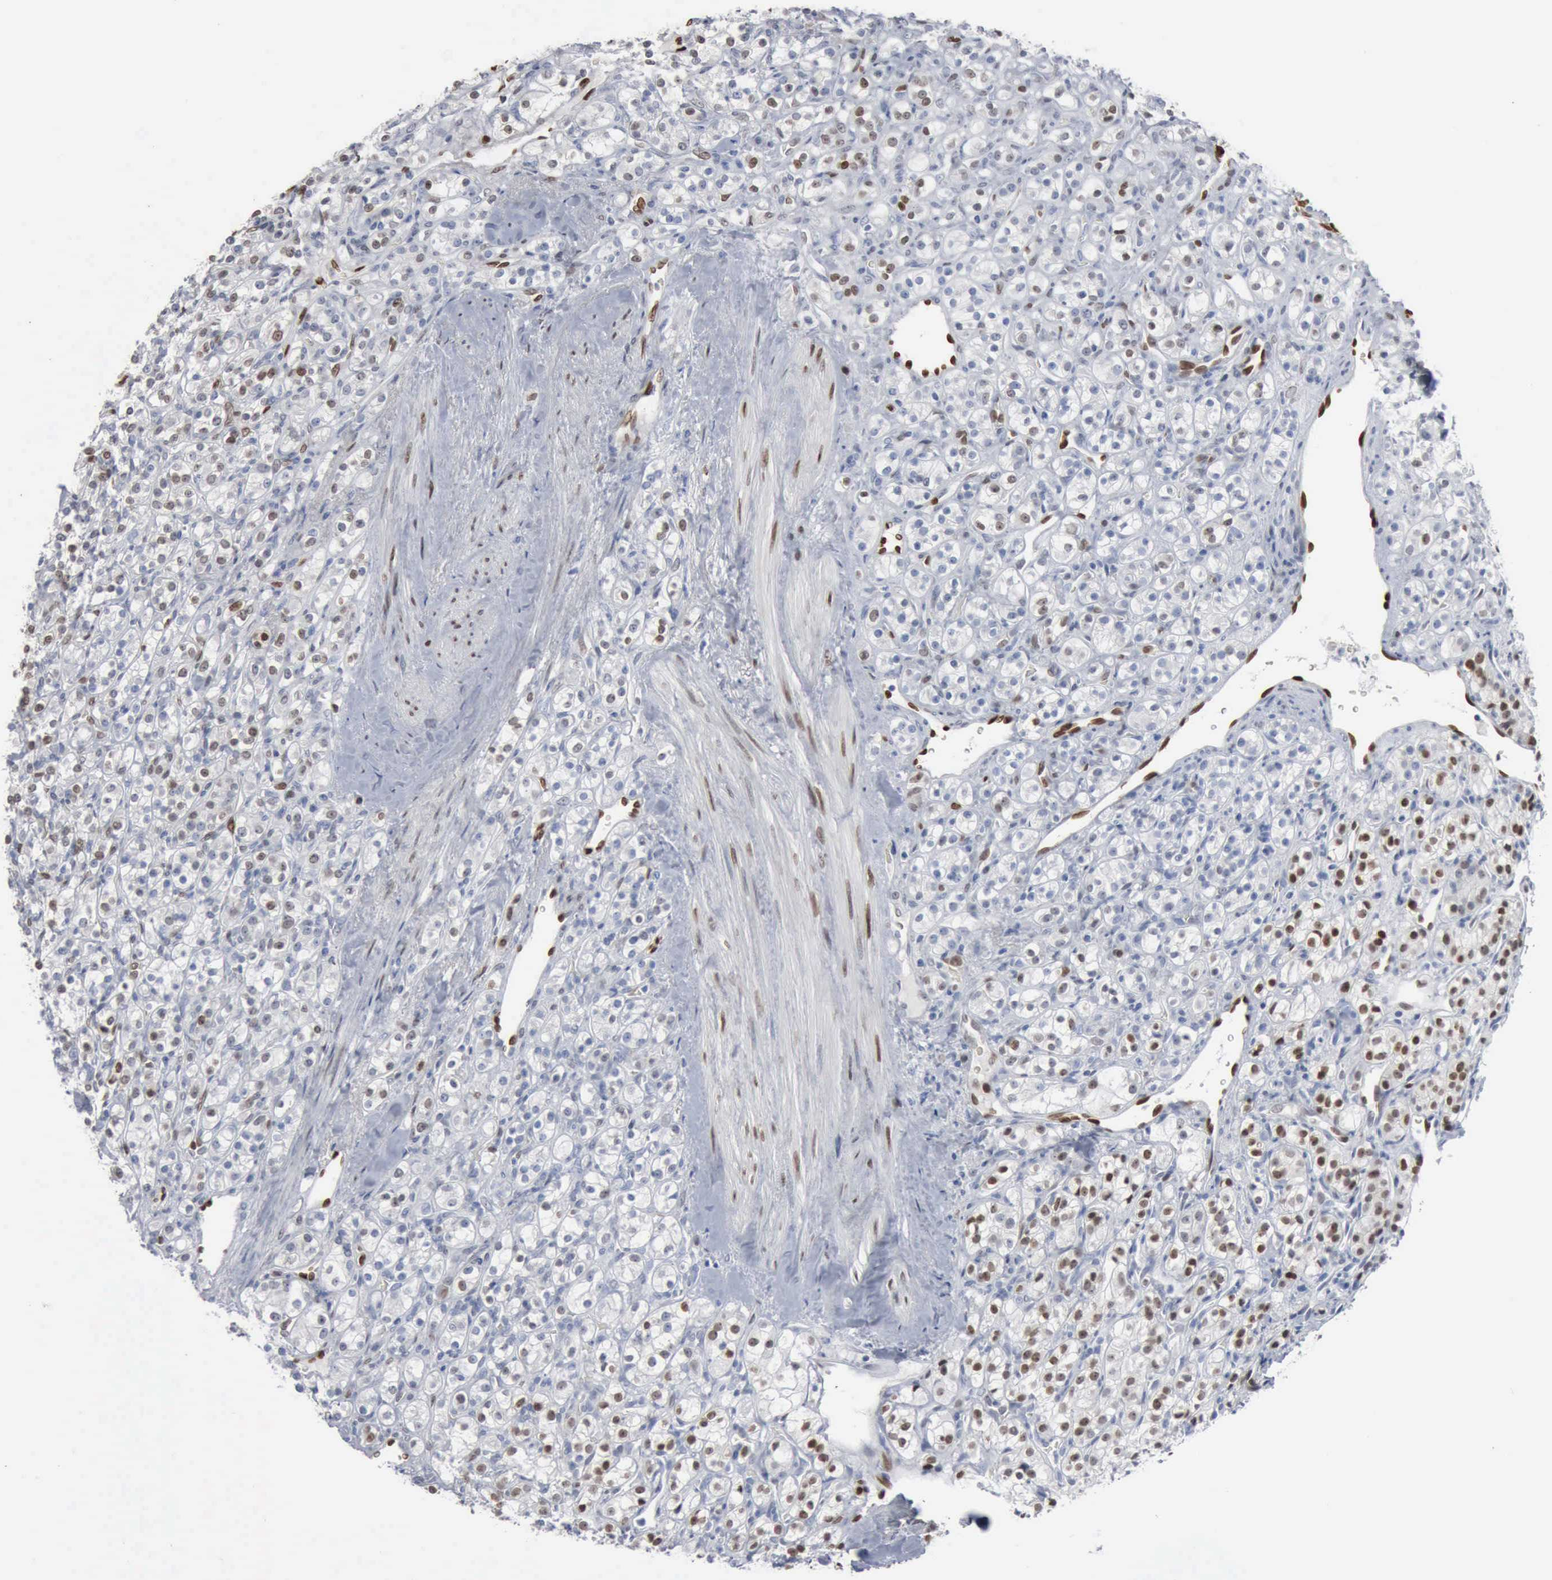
{"staining": {"intensity": "moderate", "quantity": "25%-75%", "location": "nuclear"}, "tissue": "renal cancer", "cell_type": "Tumor cells", "image_type": "cancer", "snomed": [{"axis": "morphology", "description": "Adenocarcinoma, NOS"}, {"axis": "topography", "description": "Kidney"}], "caption": "Tumor cells show moderate nuclear expression in about 25%-75% of cells in adenocarcinoma (renal).", "gene": "FGF2", "patient": {"sex": "male", "age": 77}}